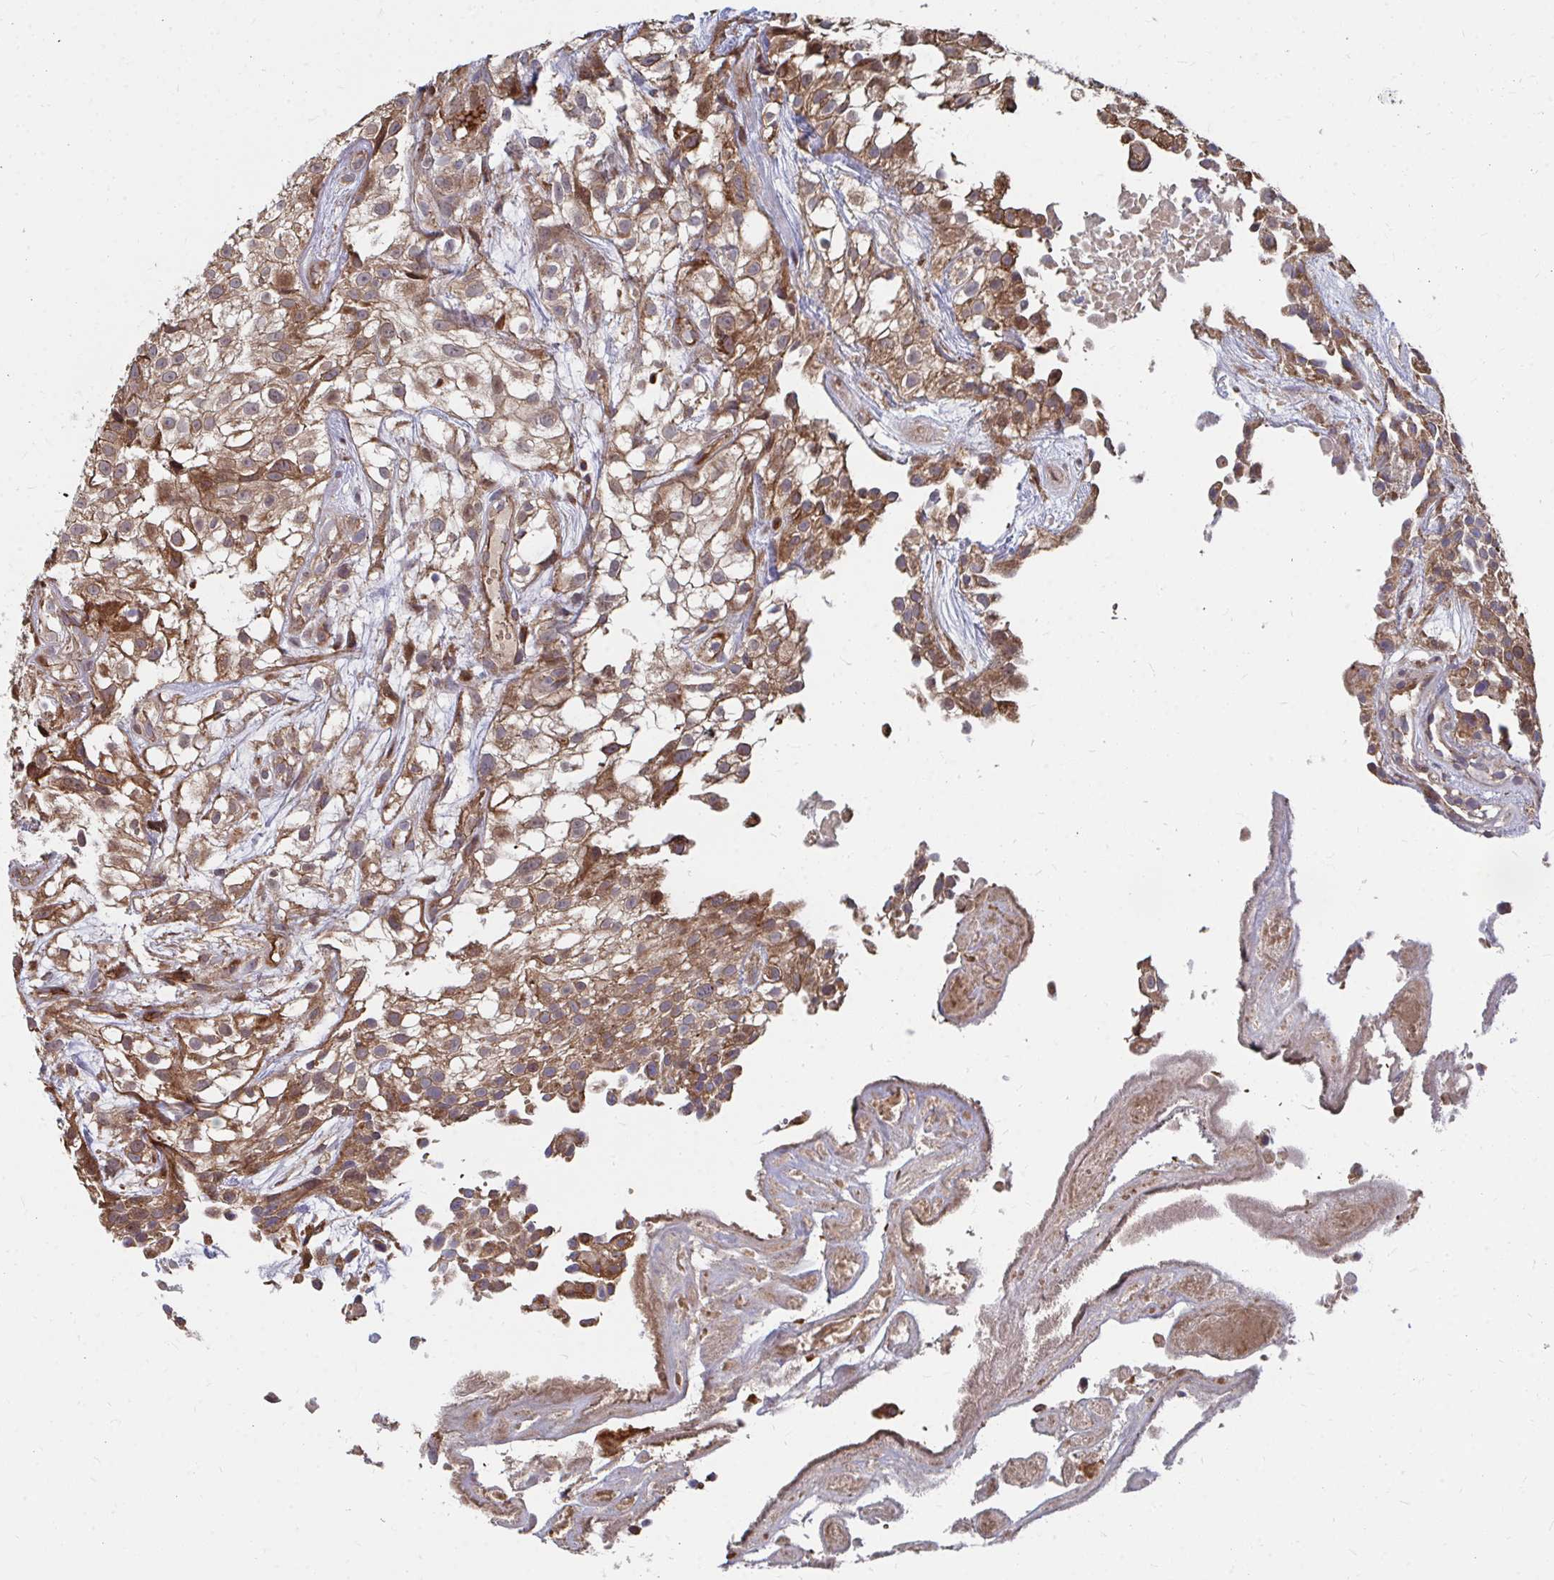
{"staining": {"intensity": "moderate", "quantity": ">75%", "location": "cytoplasmic/membranous"}, "tissue": "urothelial cancer", "cell_type": "Tumor cells", "image_type": "cancer", "snomed": [{"axis": "morphology", "description": "Urothelial carcinoma, High grade"}, {"axis": "topography", "description": "Urinary bladder"}], "caption": "Immunohistochemistry (DAB) staining of urothelial carcinoma (high-grade) reveals moderate cytoplasmic/membranous protein positivity in about >75% of tumor cells. (IHC, brightfield microscopy, high magnification).", "gene": "FAM89A", "patient": {"sex": "male", "age": 56}}